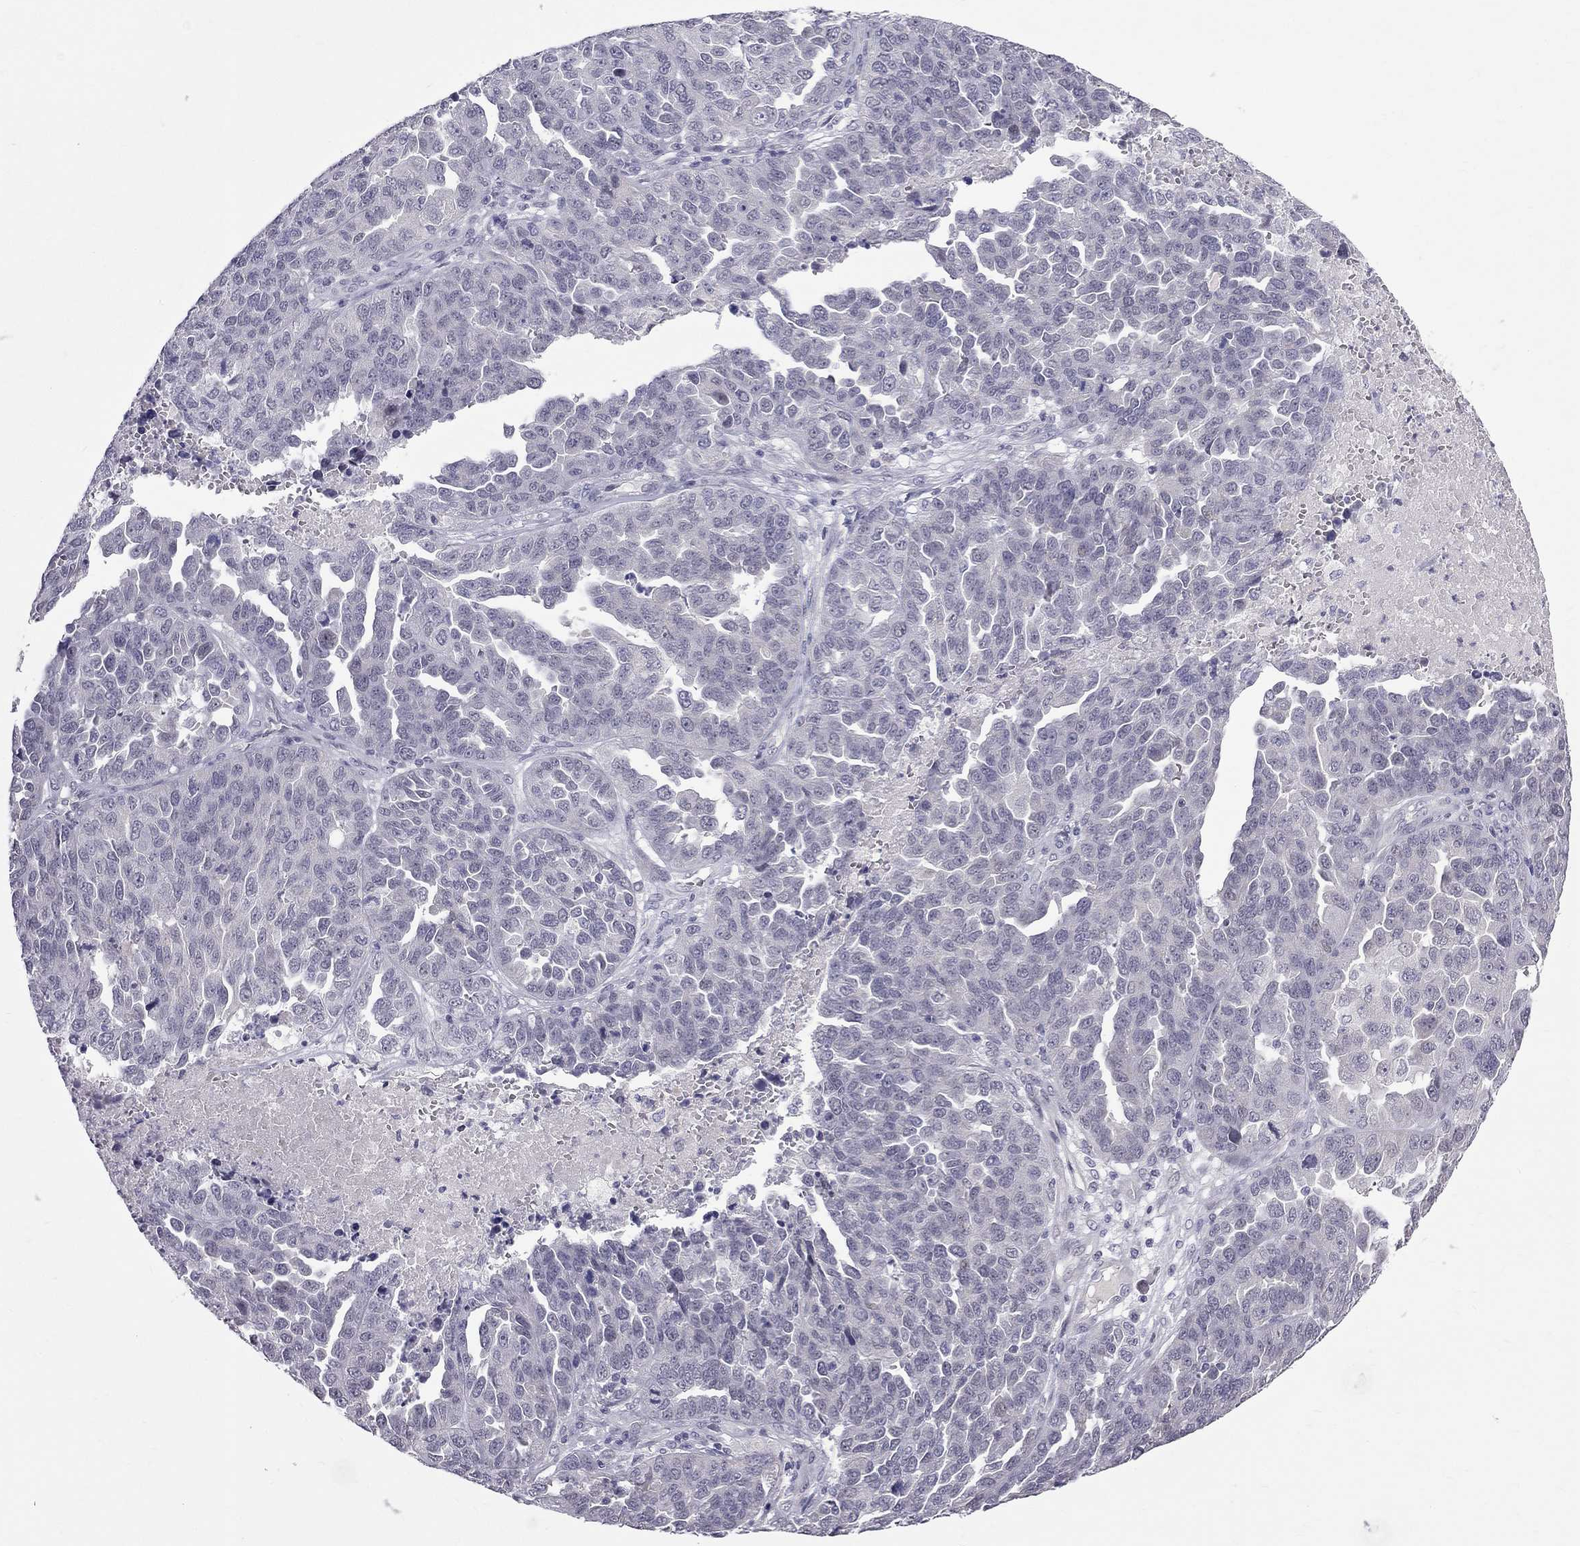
{"staining": {"intensity": "negative", "quantity": "none", "location": "none"}, "tissue": "ovarian cancer", "cell_type": "Tumor cells", "image_type": "cancer", "snomed": [{"axis": "morphology", "description": "Cystadenocarcinoma, serous, NOS"}, {"axis": "topography", "description": "Ovary"}], "caption": "Tumor cells are negative for brown protein staining in ovarian serous cystadenocarcinoma.", "gene": "RTL9", "patient": {"sex": "female", "age": 87}}